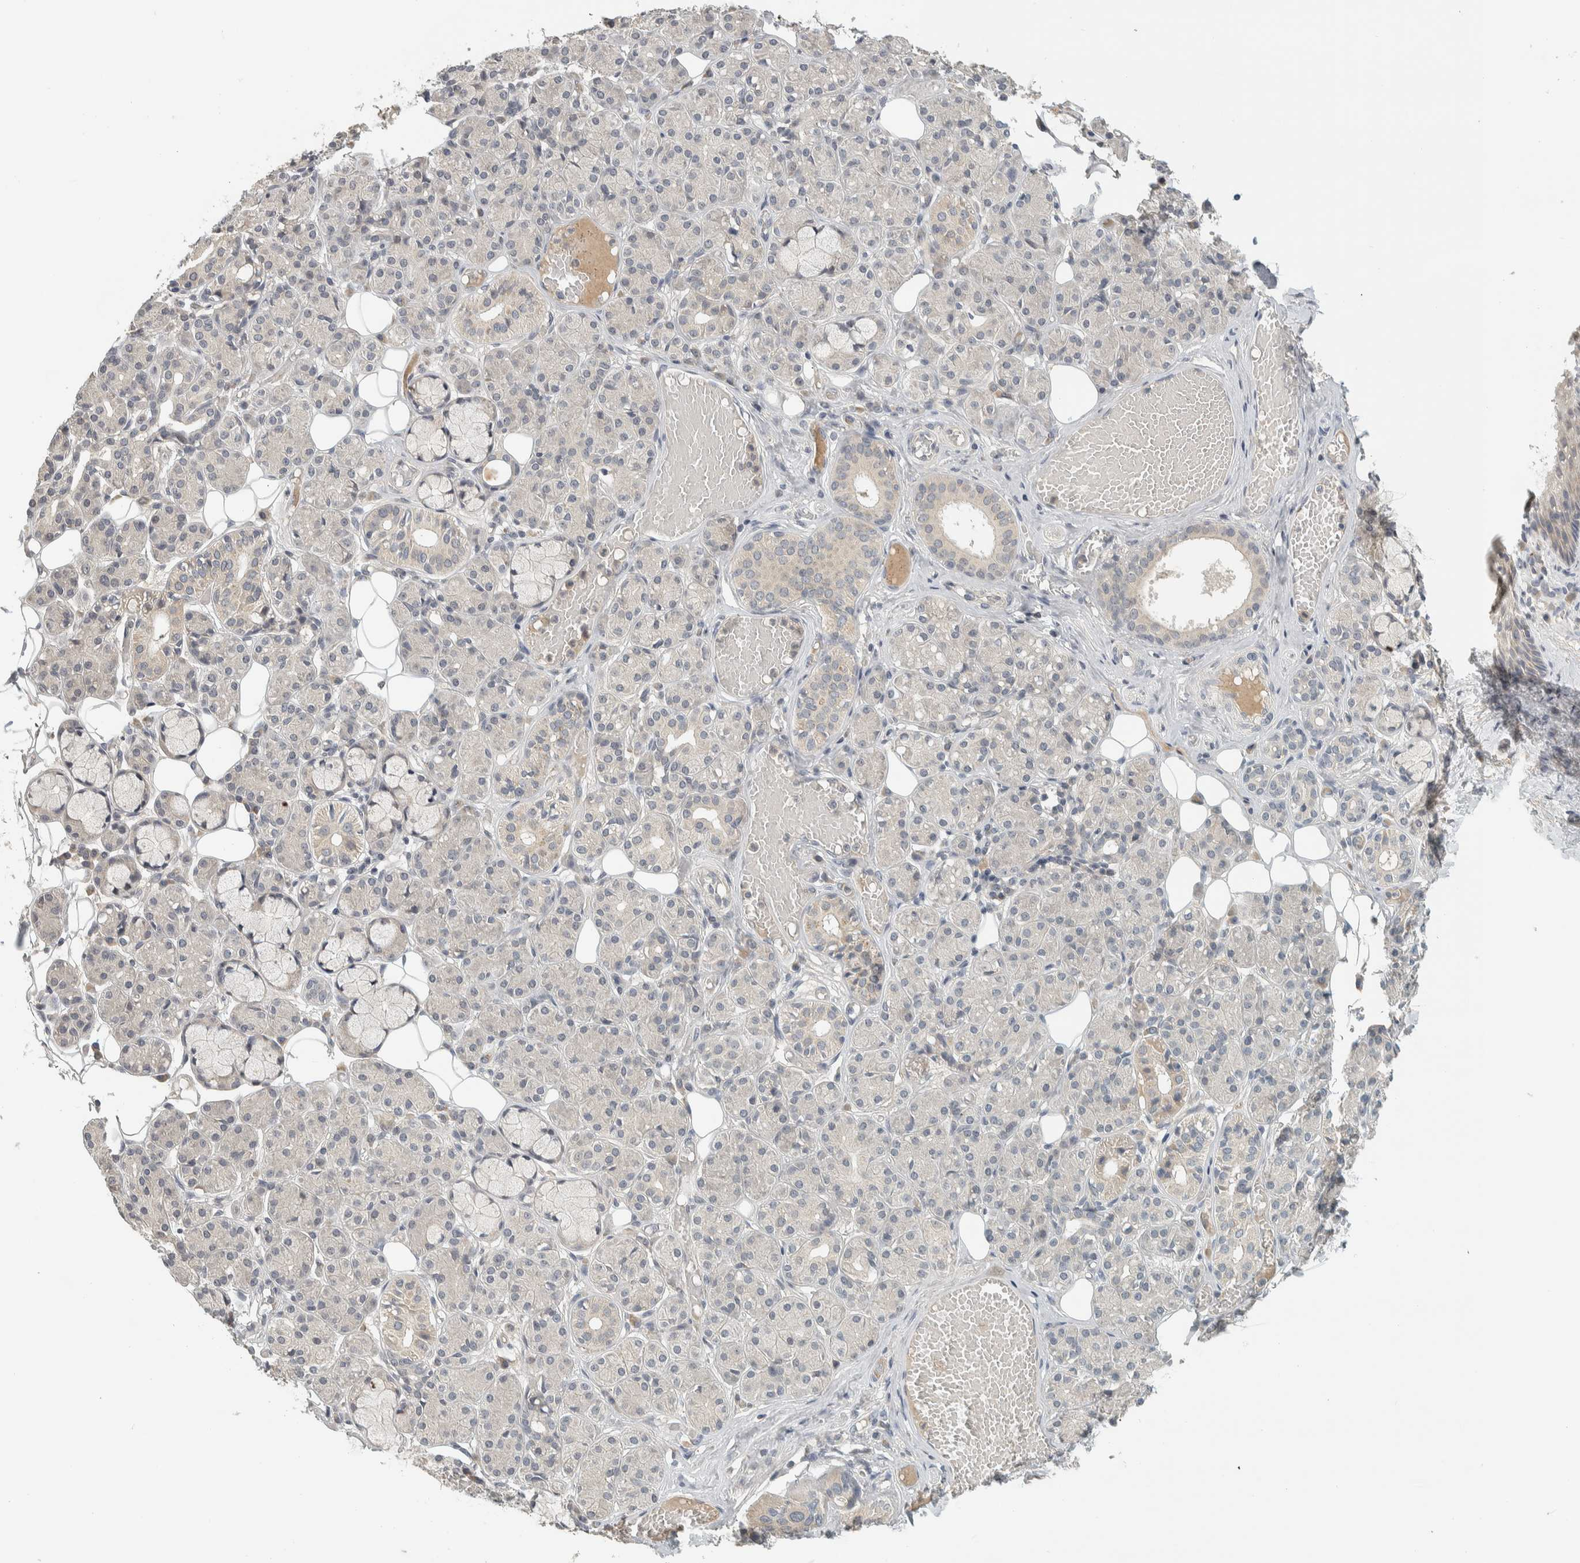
{"staining": {"intensity": "negative", "quantity": "none", "location": "none"}, "tissue": "salivary gland", "cell_type": "Glandular cells", "image_type": "normal", "snomed": [{"axis": "morphology", "description": "Normal tissue, NOS"}, {"axis": "topography", "description": "Salivary gland"}], "caption": "Histopathology image shows no protein expression in glandular cells of unremarkable salivary gland.", "gene": "AFP", "patient": {"sex": "male", "age": 63}}